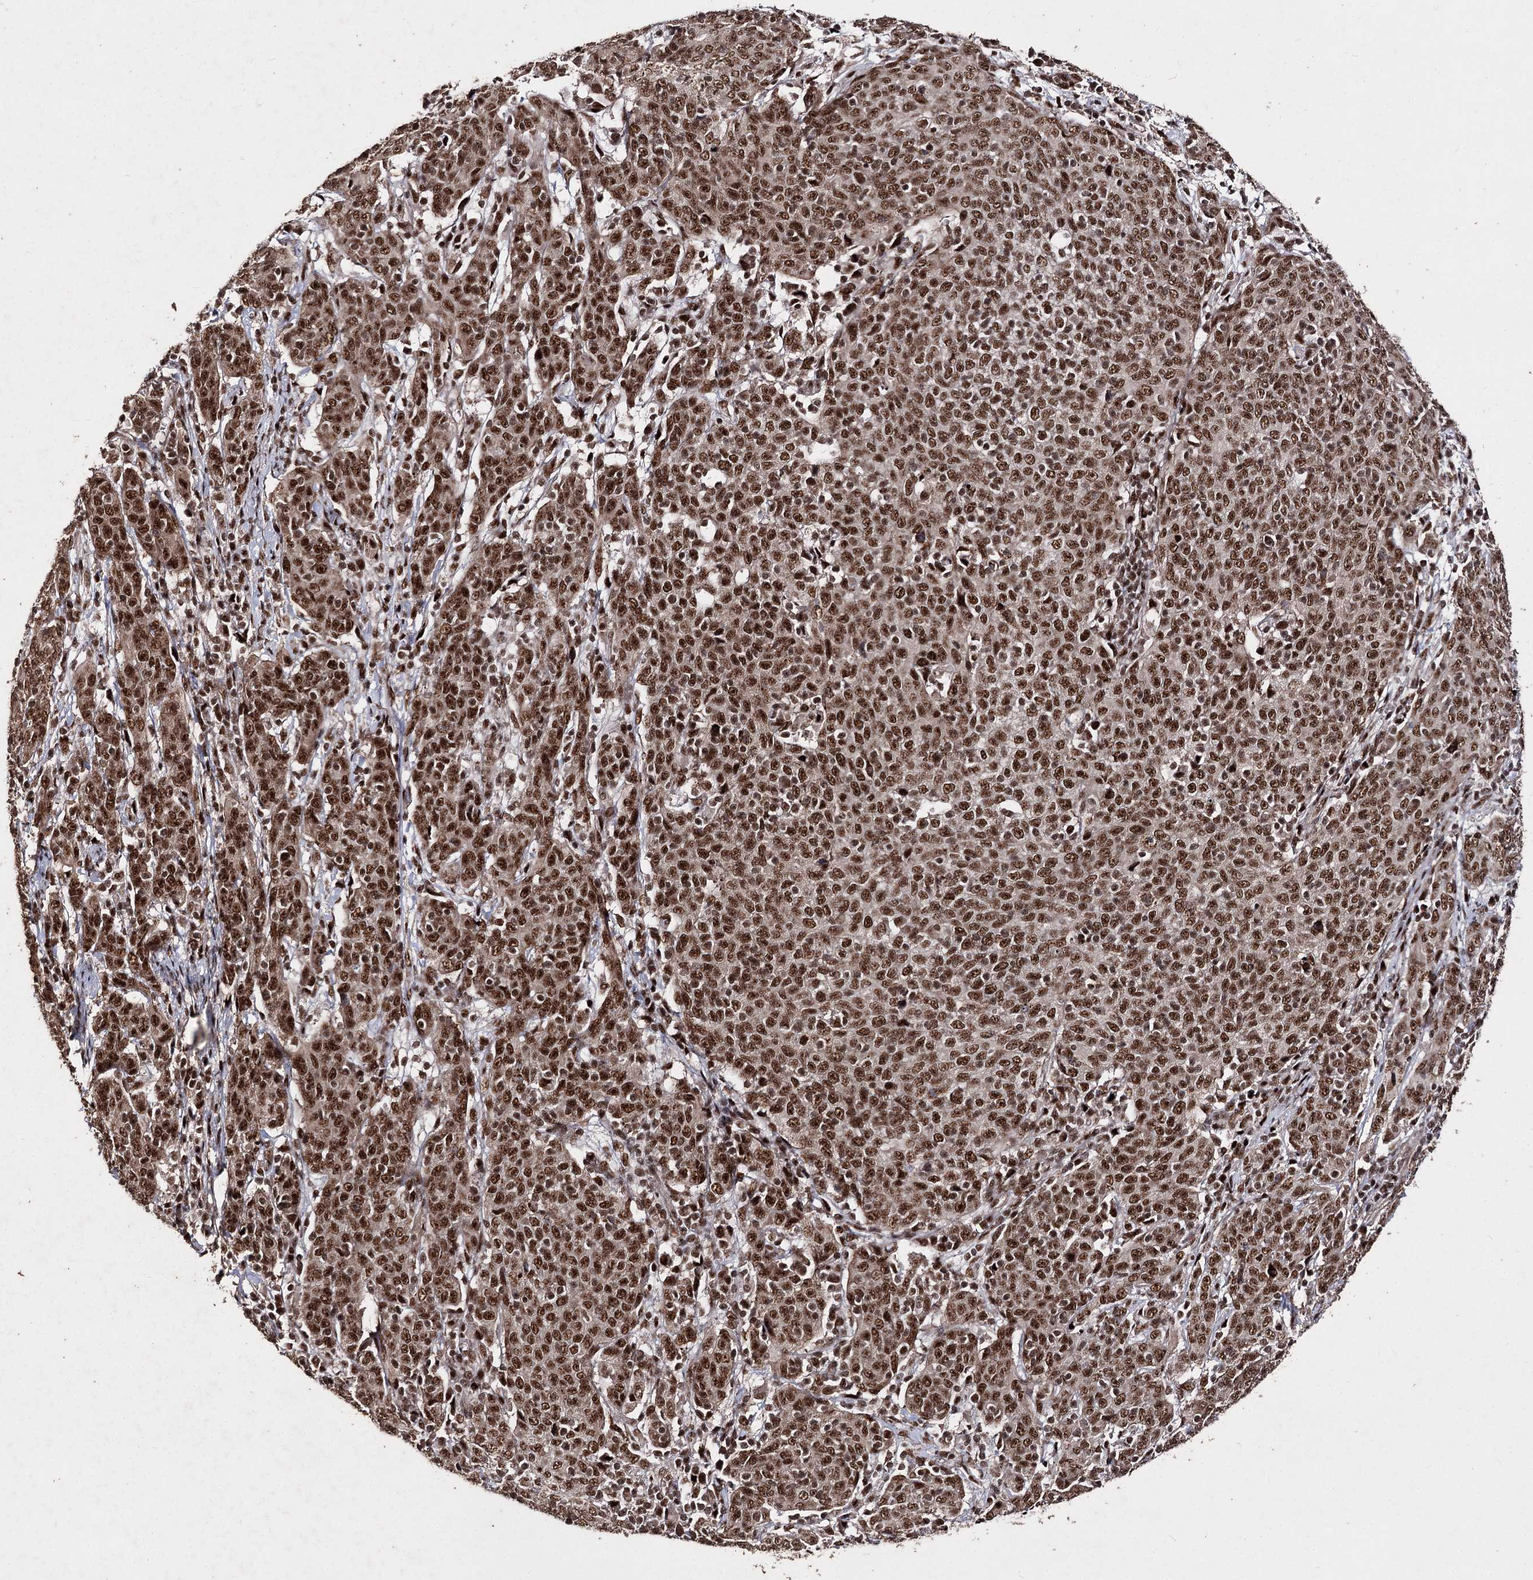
{"staining": {"intensity": "strong", "quantity": ">75%", "location": "nuclear"}, "tissue": "cervical cancer", "cell_type": "Tumor cells", "image_type": "cancer", "snomed": [{"axis": "morphology", "description": "Squamous cell carcinoma, NOS"}, {"axis": "topography", "description": "Cervix"}], "caption": "Immunohistochemistry (IHC) of cervical cancer shows high levels of strong nuclear positivity in approximately >75% of tumor cells. (DAB IHC with brightfield microscopy, high magnification).", "gene": "U2SURP", "patient": {"sex": "female", "age": 67}}